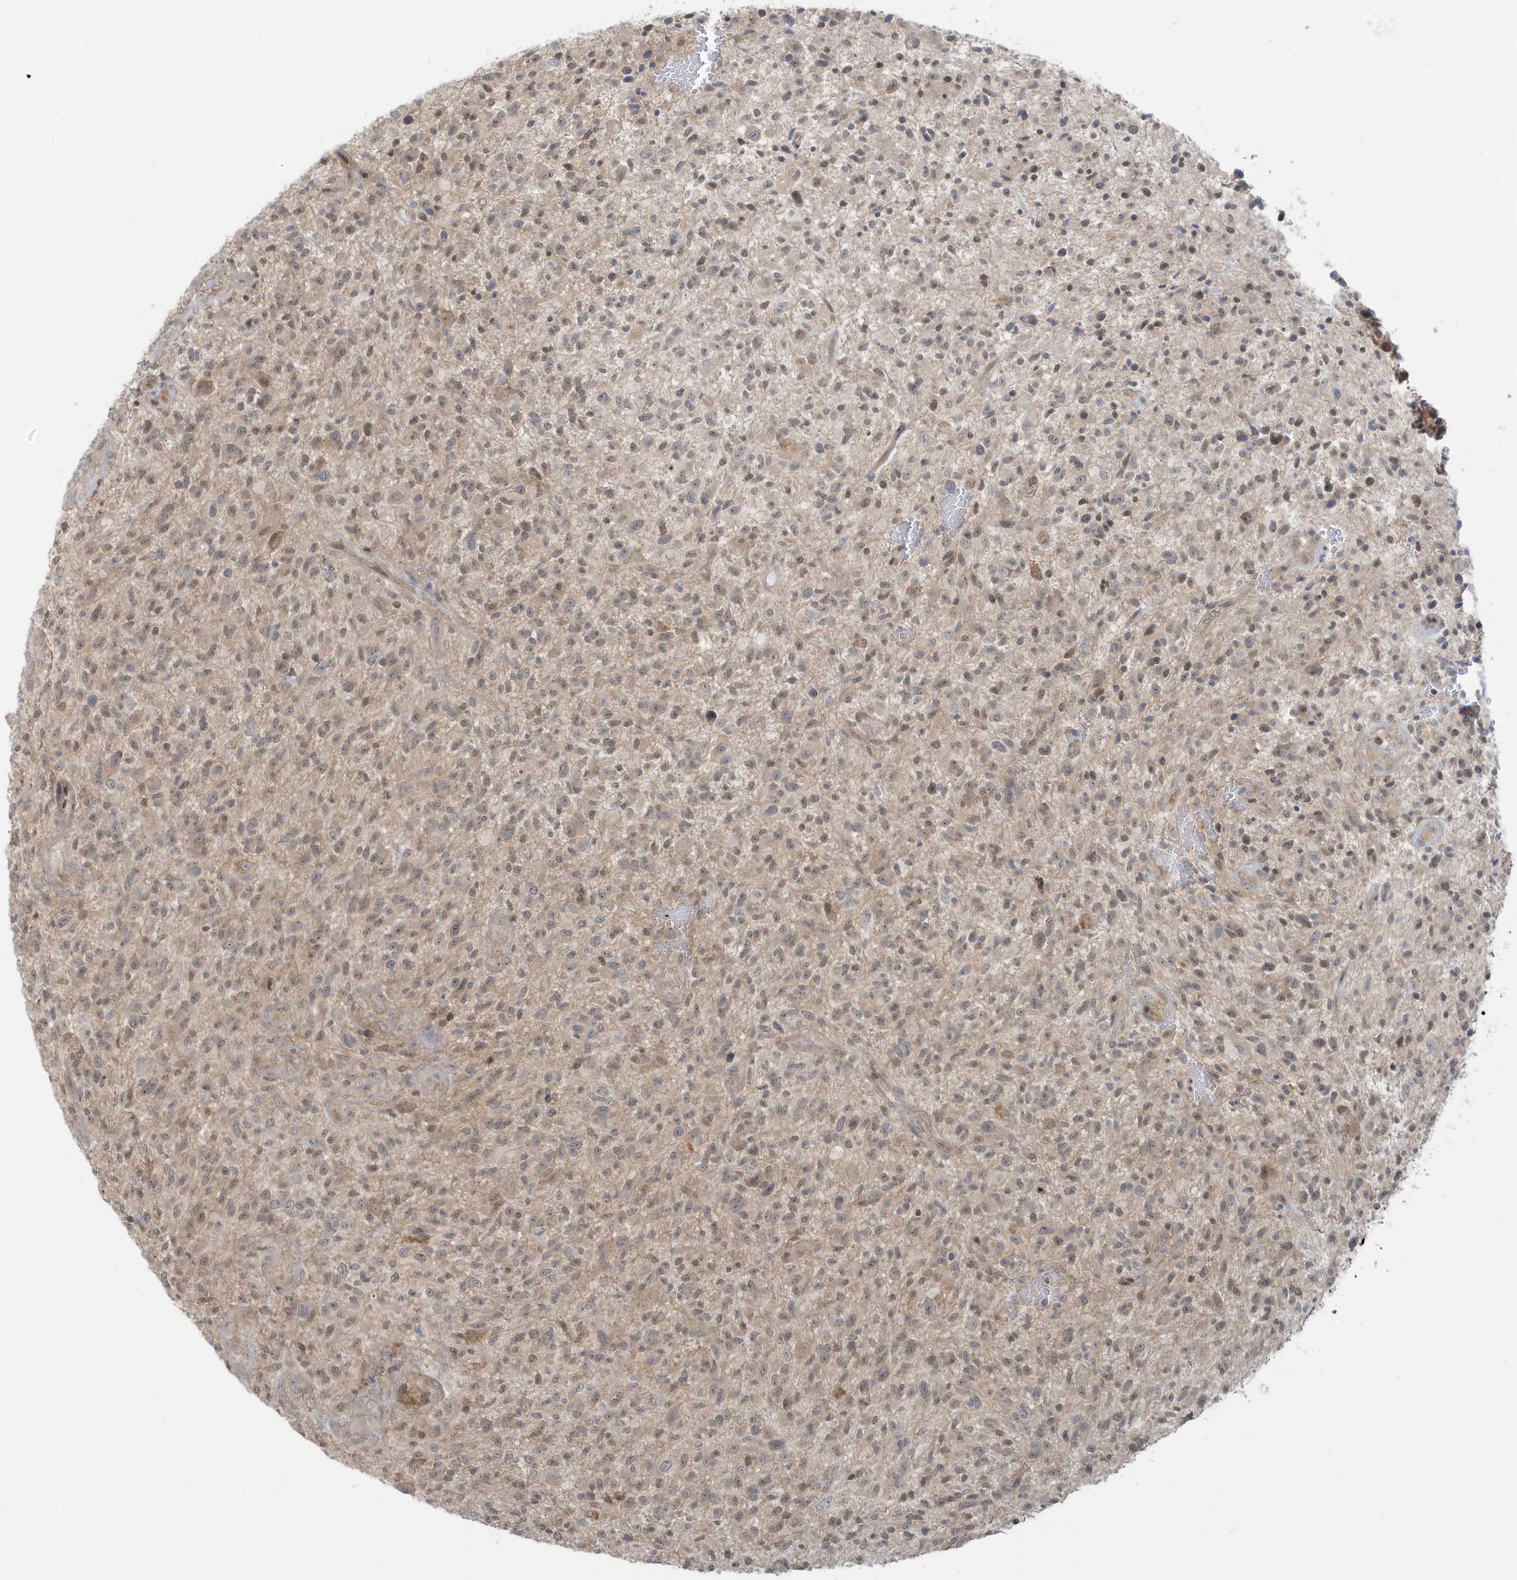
{"staining": {"intensity": "weak", "quantity": ">75%", "location": "nuclear"}, "tissue": "glioma", "cell_type": "Tumor cells", "image_type": "cancer", "snomed": [{"axis": "morphology", "description": "Glioma, malignant, High grade"}, {"axis": "topography", "description": "Brain"}], "caption": "Tumor cells display low levels of weak nuclear expression in about >75% of cells in human glioma. (DAB IHC with brightfield microscopy, high magnification).", "gene": "PPP1R7", "patient": {"sex": "male", "age": 47}}